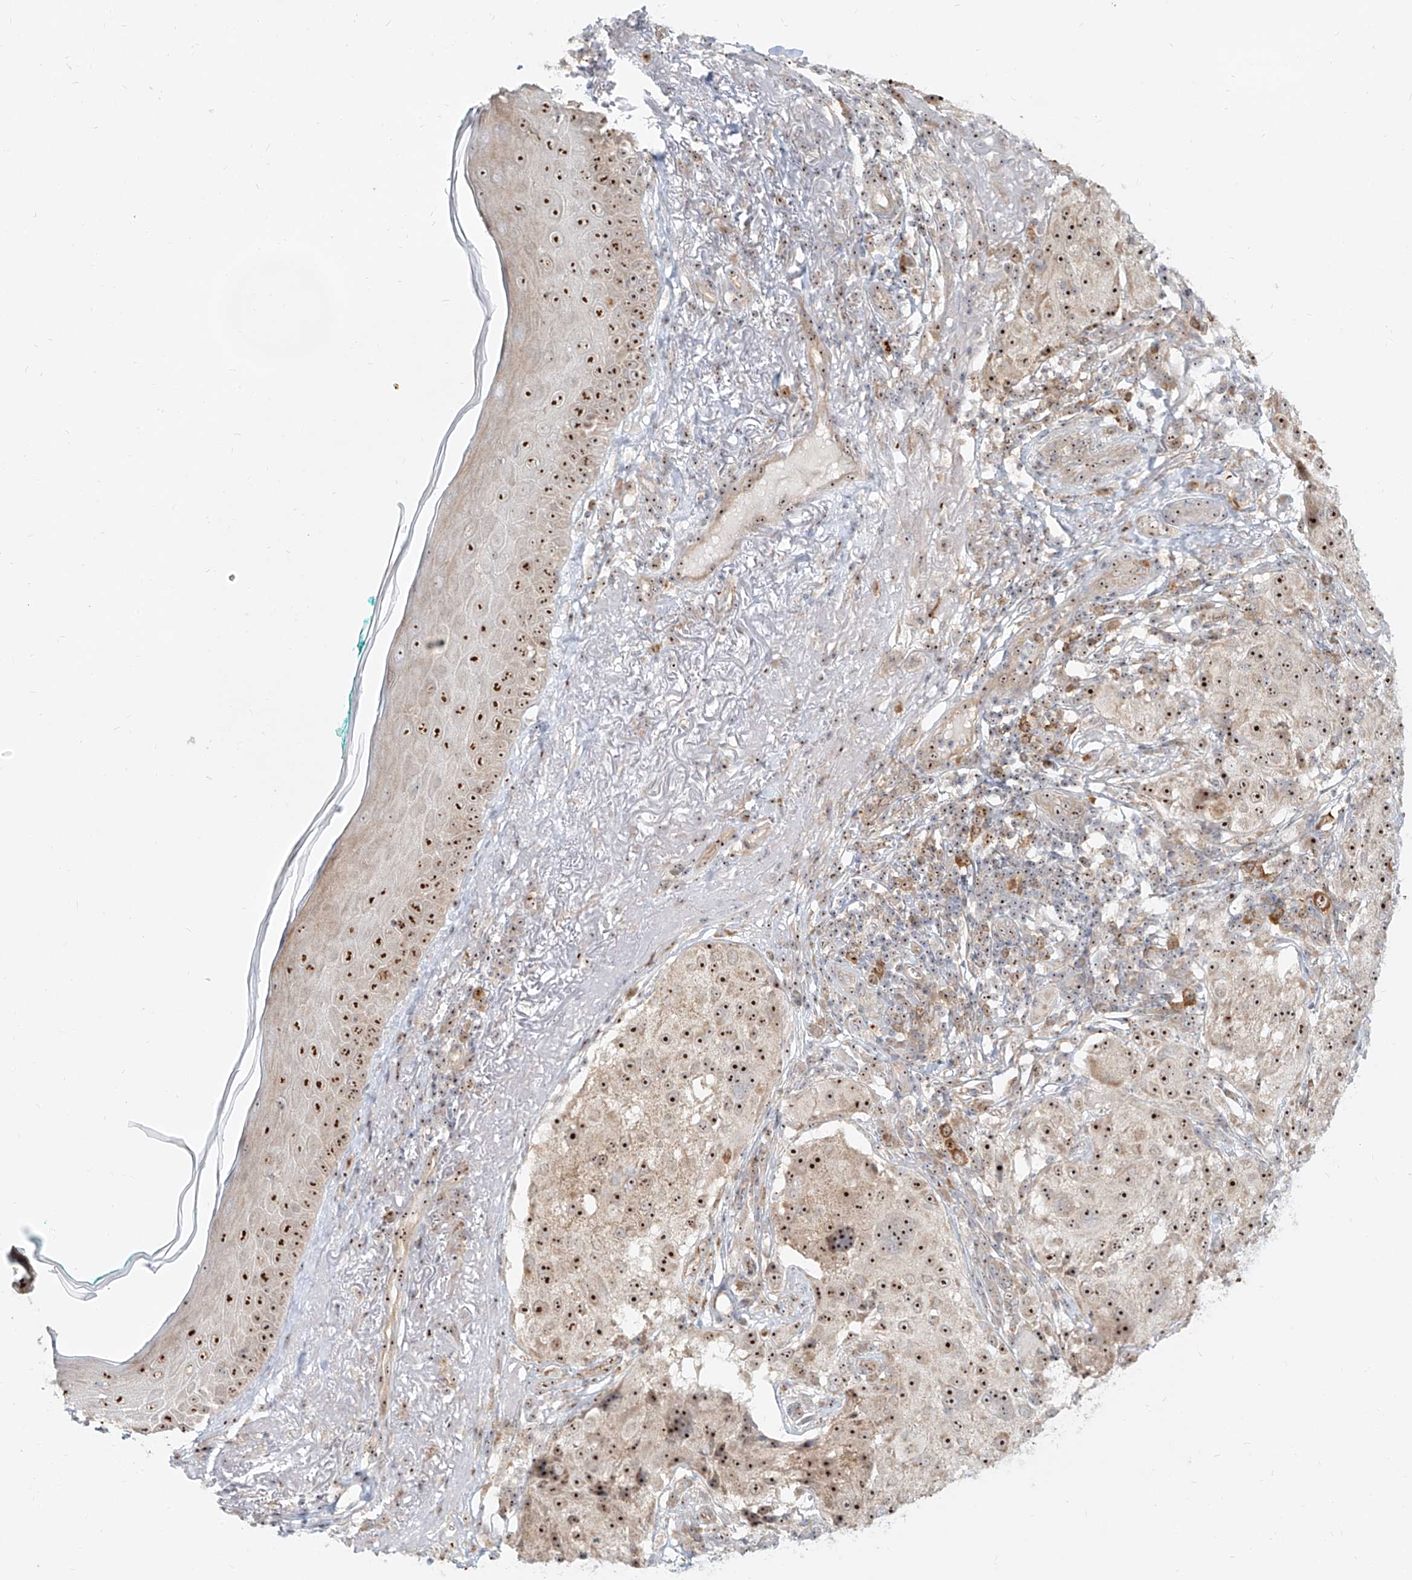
{"staining": {"intensity": "strong", "quantity": ">75%", "location": "nuclear"}, "tissue": "melanoma", "cell_type": "Tumor cells", "image_type": "cancer", "snomed": [{"axis": "morphology", "description": "Necrosis, NOS"}, {"axis": "morphology", "description": "Malignant melanoma, NOS"}, {"axis": "topography", "description": "Skin"}], "caption": "A high amount of strong nuclear expression is appreciated in approximately >75% of tumor cells in malignant melanoma tissue.", "gene": "BYSL", "patient": {"sex": "female", "age": 87}}